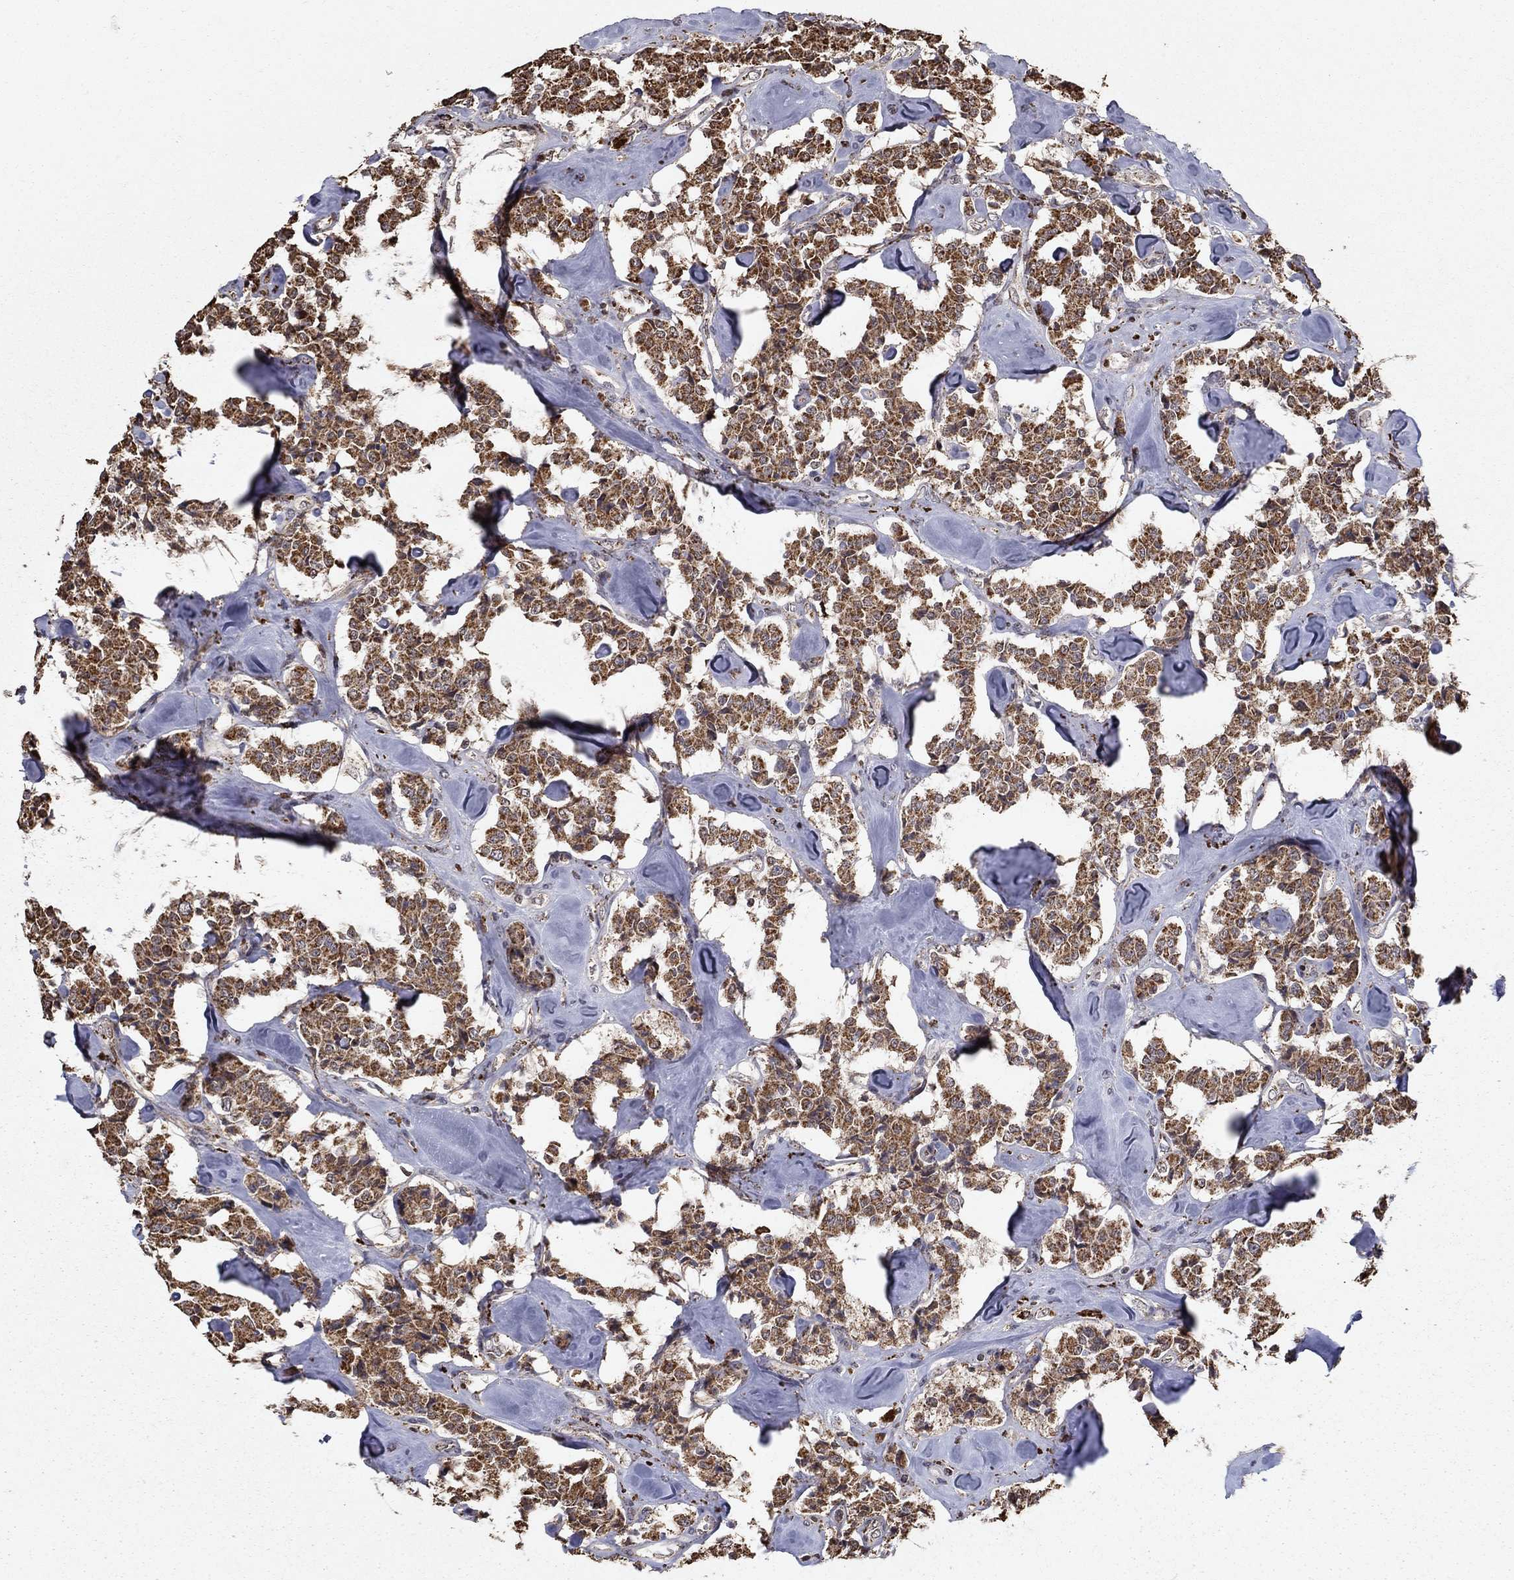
{"staining": {"intensity": "strong", "quantity": ">75%", "location": "cytoplasmic/membranous"}, "tissue": "carcinoid", "cell_type": "Tumor cells", "image_type": "cancer", "snomed": [{"axis": "morphology", "description": "Carcinoid, malignant, NOS"}, {"axis": "topography", "description": "Pancreas"}], "caption": "Protein staining of malignant carcinoid tissue demonstrates strong cytoplasmic/membranous positivity in approximately >75% of tumor cells.", "gene": "ACOT13", "patient": {"sex": "male", "age": 41}}